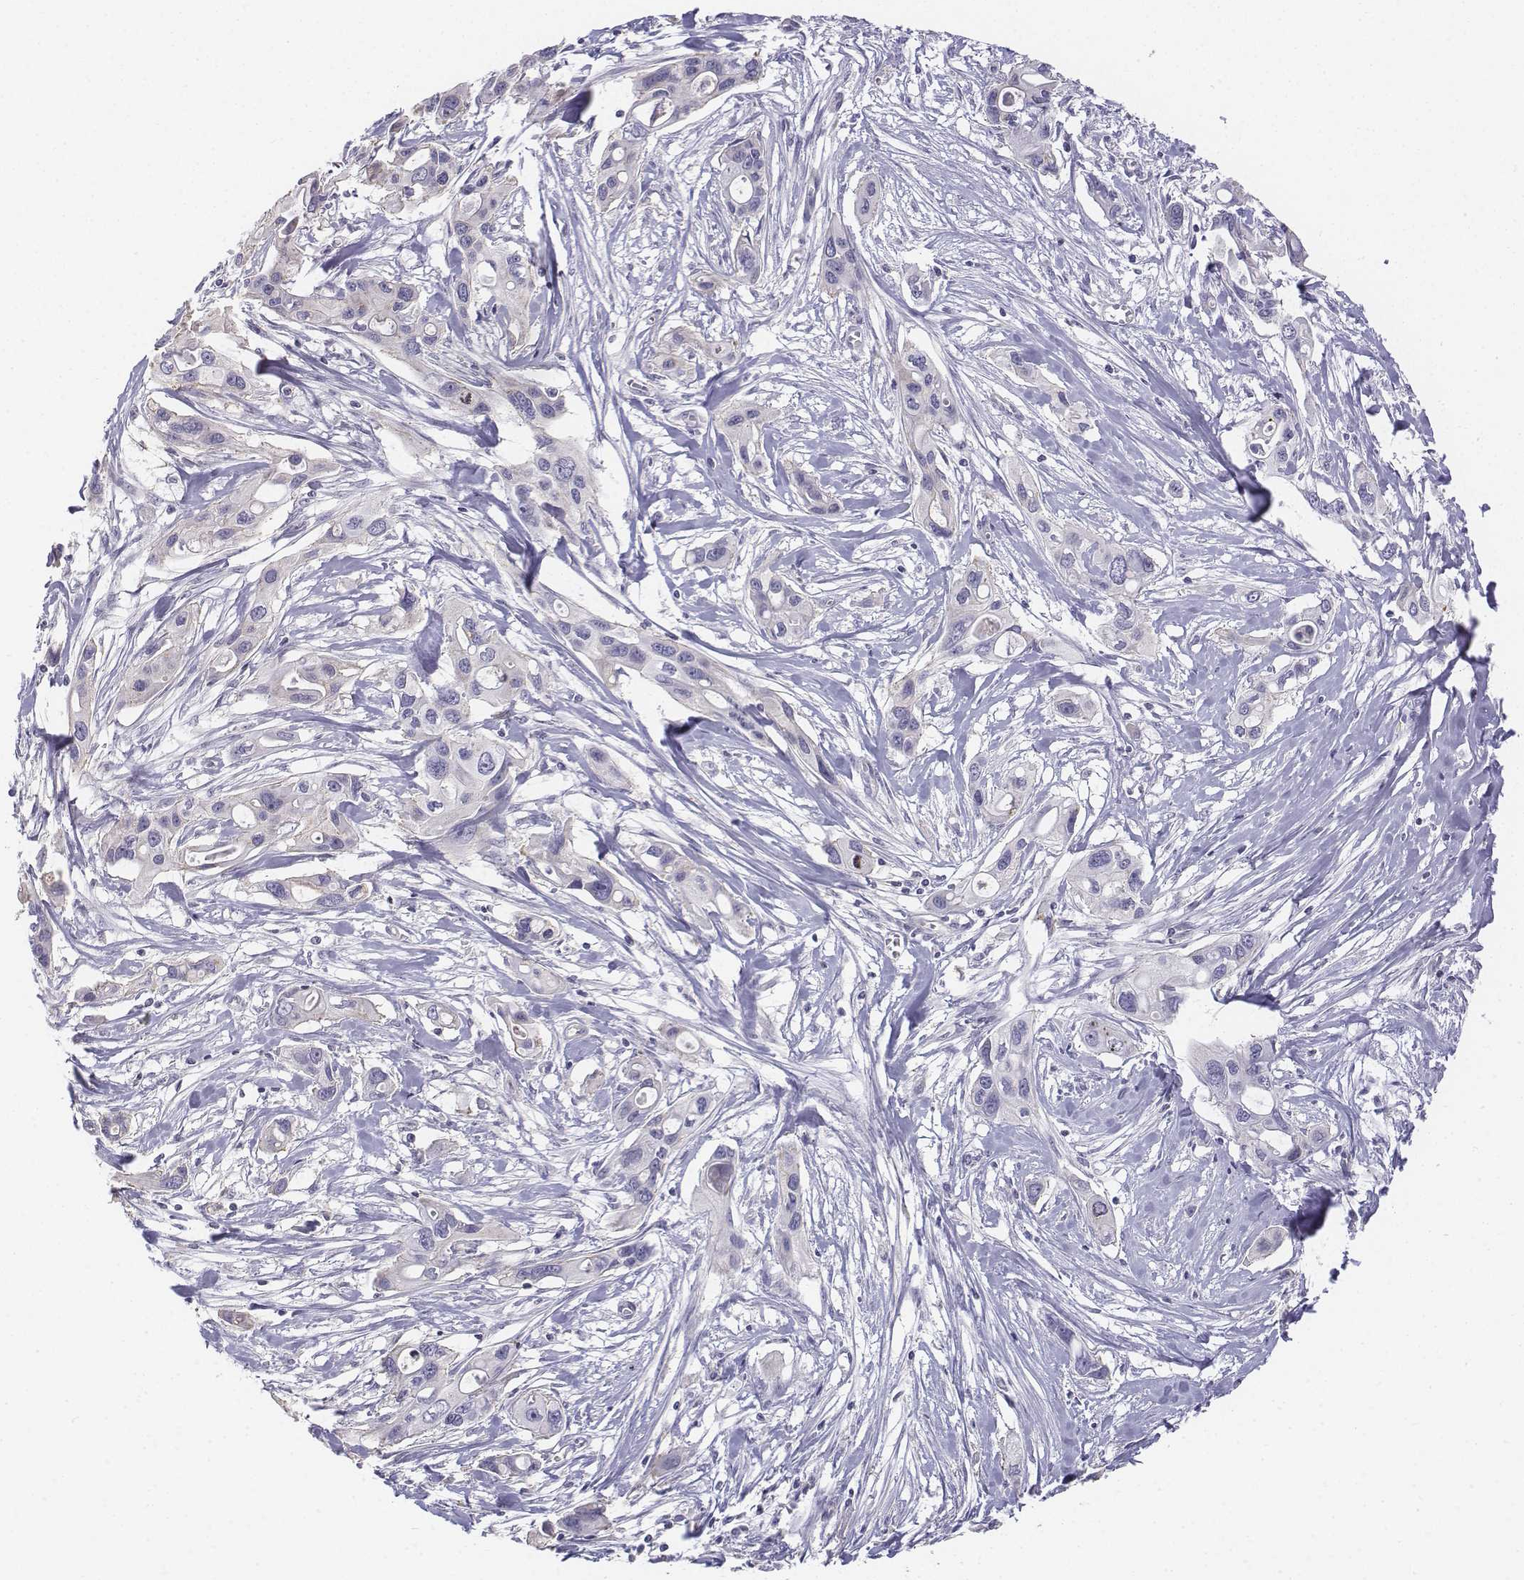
{"staining": {"intensity": "negative", "quantity": "none", "location": "none"}, "tissue": "pancreatic cancer", "cell_type": "Tumor cells", "image_type": "cancer", "snomed": [{"axis": "morphology", "description": "Adenocarcinoma, NOS"}, {"axis": "topography", "description": "Pancreas"}], "caption": "Immunohistochemical staining of pancreatic cancer (adenocarcinoma) exhibits no significant expression in tumor cells. Nuclei are stained in blue.", "gene": "LGSN", "patient": {"sex": "male", "age": 60}}